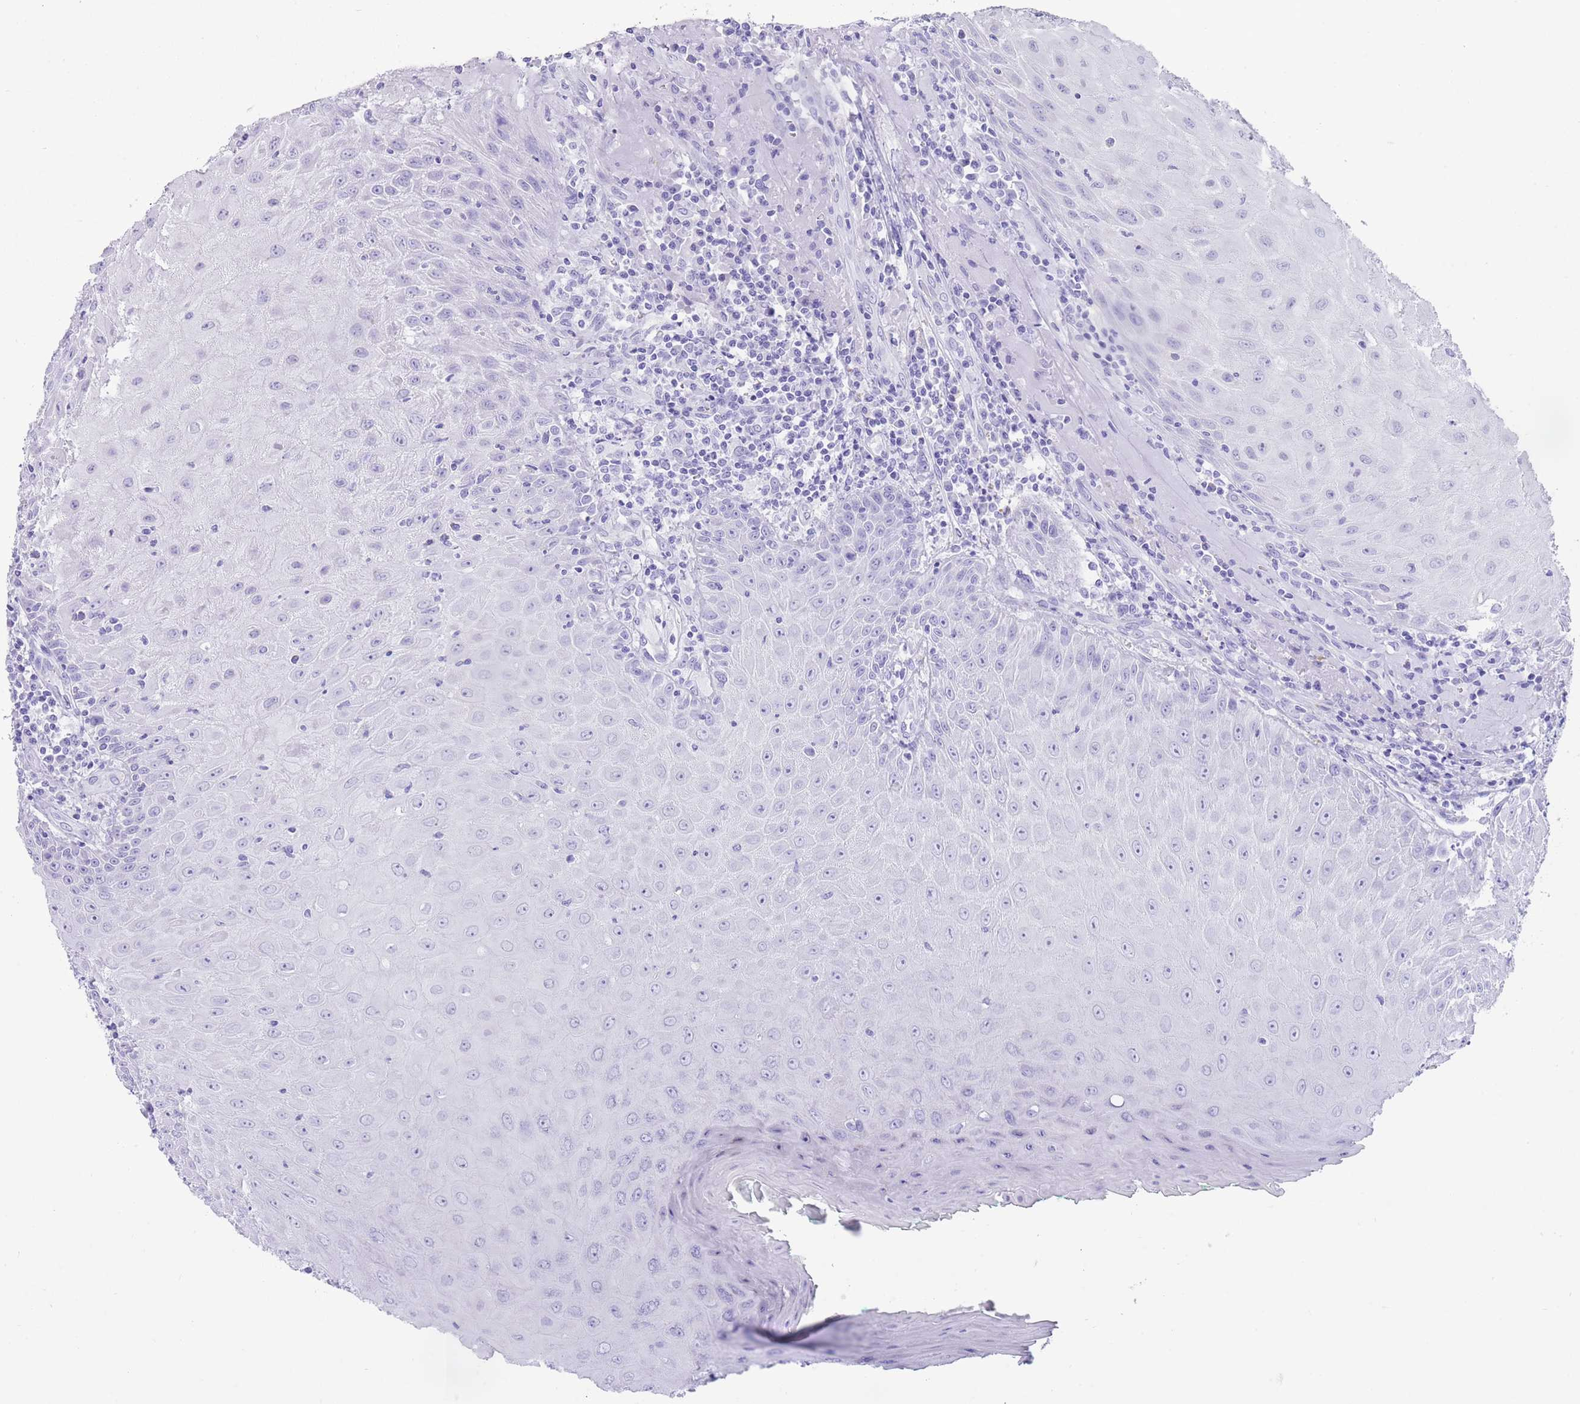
{"staining": {"intensity": "negative", "quantity": "none", "location": "none"}, "tissue": "head and neck cancer", "cell_type": "Tumor cells", "image_type": "cancer", "snomed": [{"axis": "morphology", "description": "Normal tissue, NOS"}, {"axis": "morphology", "description": "Squamous cell carcinoma, NOS"}, {"axis": "topography", "description": "Oral tissue"}, {"axis": "topography", "description": "Head-Neck"}], "caption": "The photomicrograph displays no significant positivity in tumor cells of head and neck cancer (squamous cell carcinoma).", "gene": "ELOA2", "patient": {"sex": "female", "age": 70}}